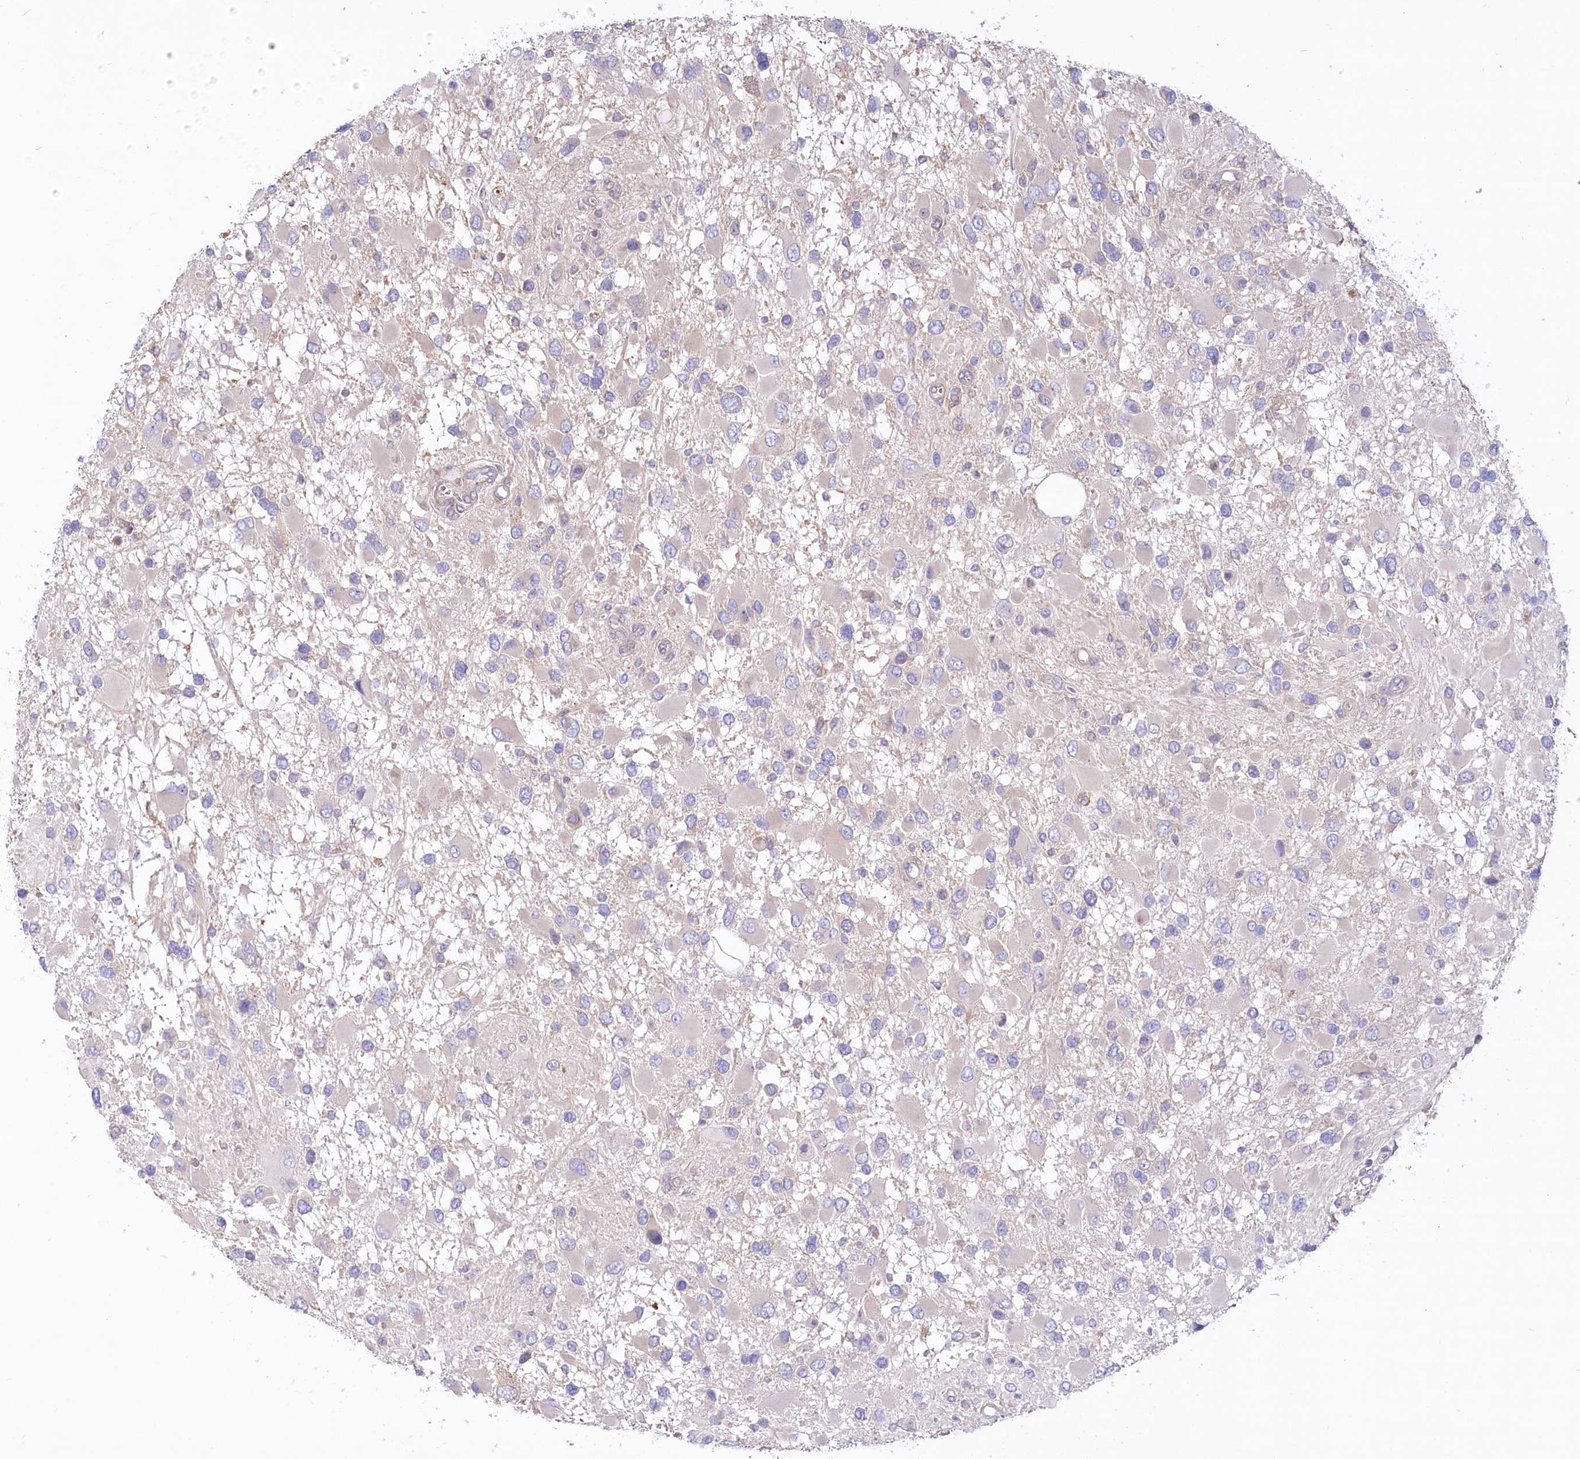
{"staining": {"intensity": "negative", "quantity": "none", "location": "none"}, "tissue": "glioma", "cell_type": "Tumor cells", "image_type": "cancer", "snomed": [{"axis": "morphology", "description": "Glioma, malignant, High grade"}, {"axis": "topography", "description": "Brain"}], "caption": "There is no significant positivity in tumor cells of malignant glioma (high-grade).", "gene": "UMPS", "patient": {"sex": "male", "age": 53}}